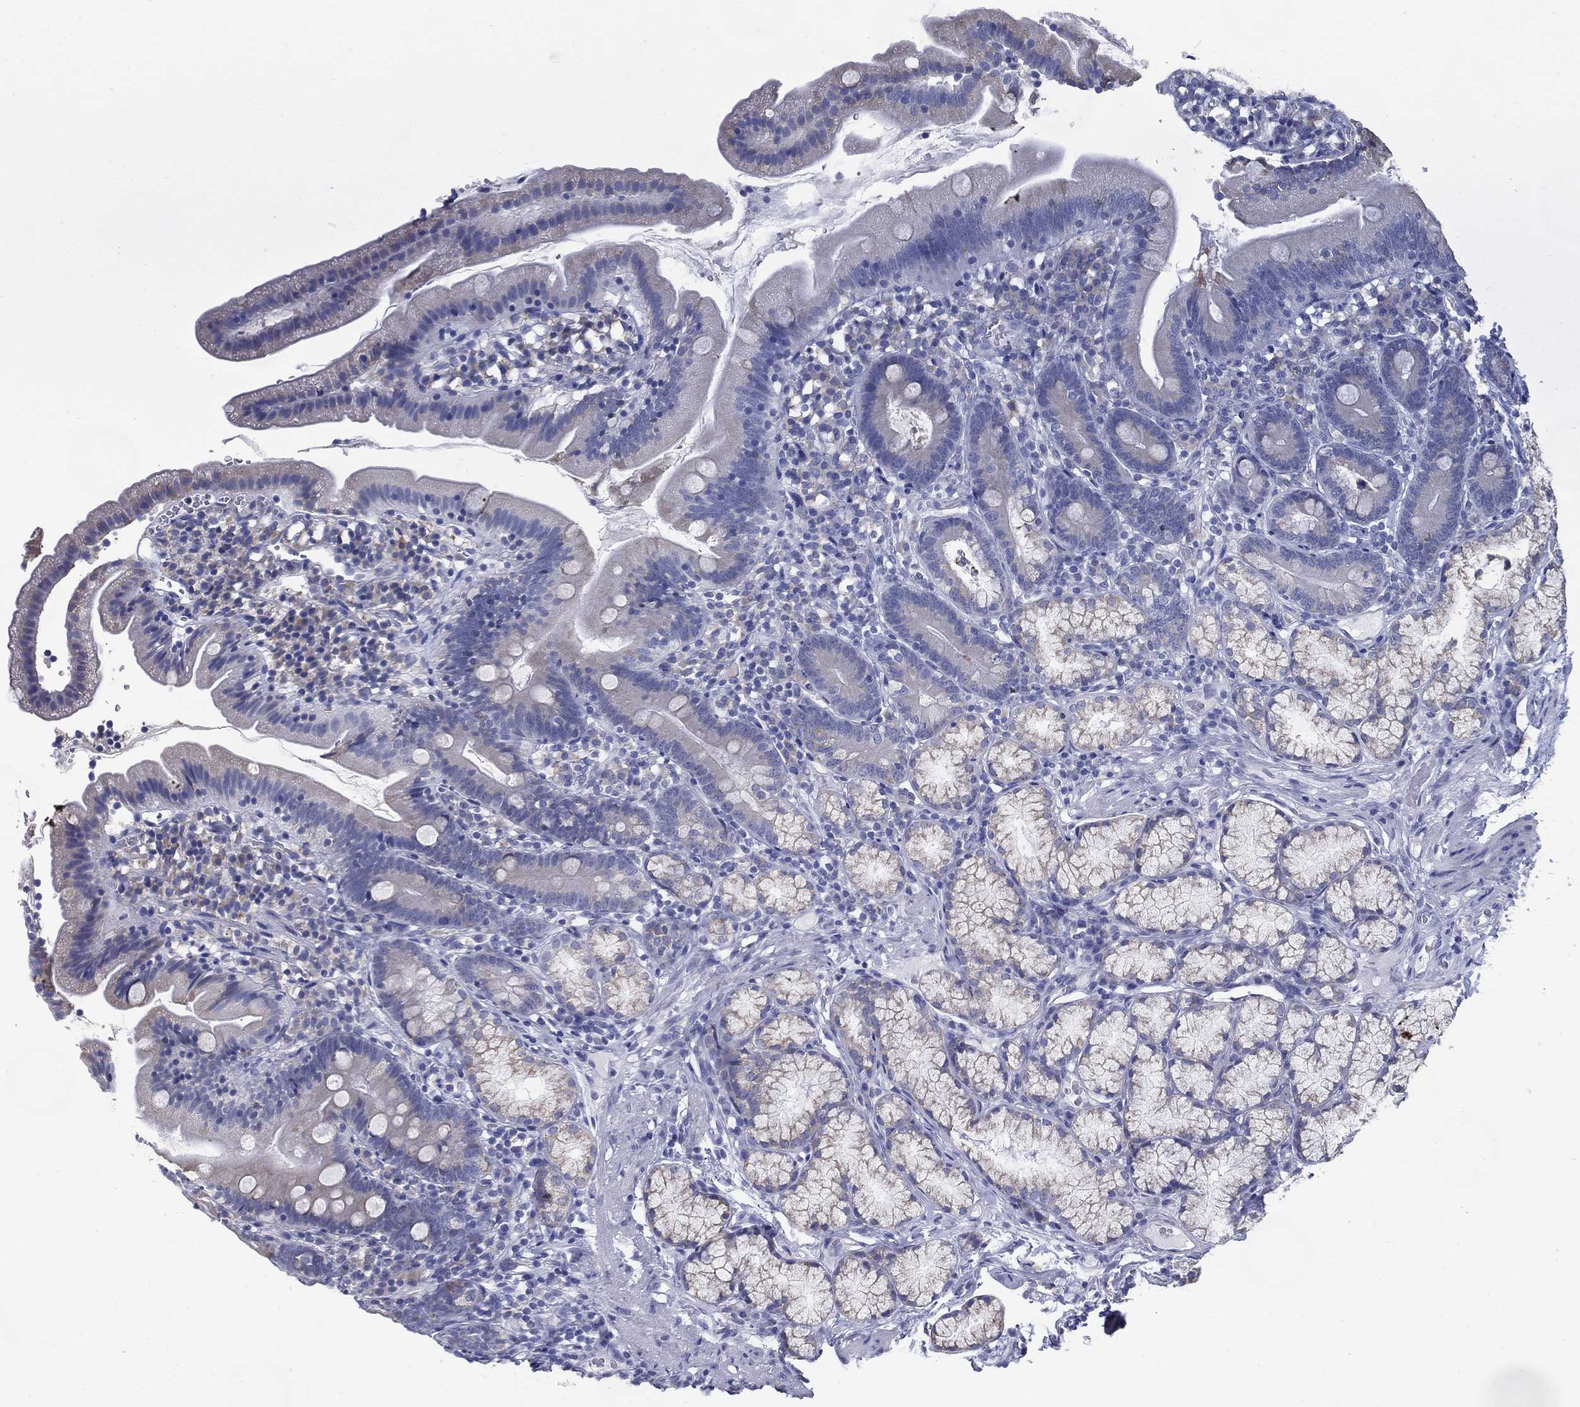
{"staining": {"intensity": "negative", "quantity": "none", "location": "none"}, "tissue": "duodenum", "cell_type": "Glandular cells", "image_type": "normal", "snomed": [{"axis": "morphology", "description": "Normal tissue, NOS"}, {"axis": "topography", "description": "Duodenum"}], "caption": "Normal duodenum was stained to show a protein in brown. There is no significant expression in glandular cells. (DAB (3,3'-diaminobenzidine) immunohistochemistry (IHC), high magnification).", "gene": "C19orf18", "patient": {"sex": "female", "age": 67}}